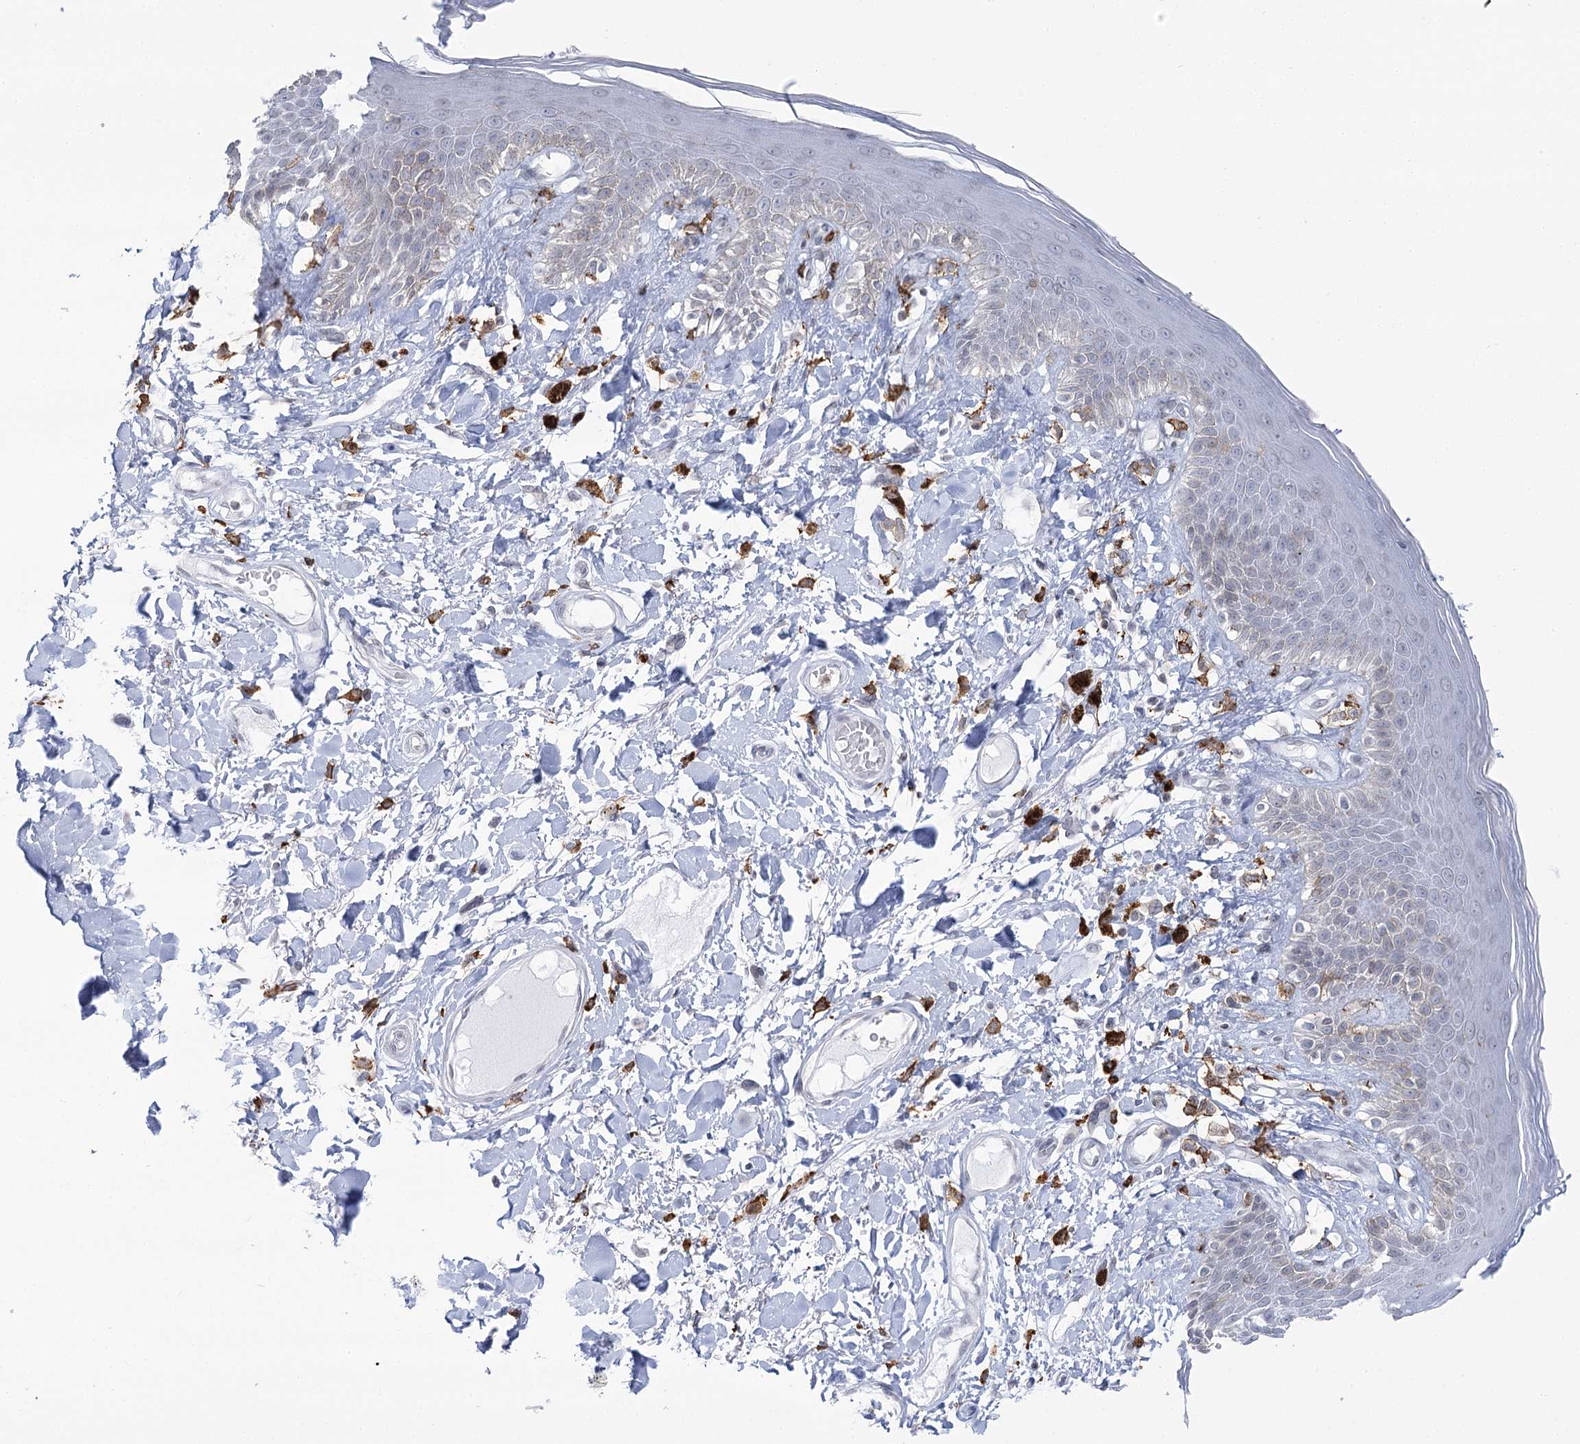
{"staining": {"intensity": "moderate", "quantity": "<25%", "location": "cytoplasmic/membranous"}, "tissue": "skin", "cell_type": "Epidermal cells", "image_type": "normal", "snomed": [{"axis": "morphology", "description": "Normal tissue, NOS"}, {"axis": "topography", "description": "Anal"}], "caption": "Benign skin demonstrates moderate cytoplasmic/membranous positivity in about <25% of epidermal cells, visualized by immunohistochemistry.", "gene": "C11orf1", "patient": {"sex": "female", "age": 78}}